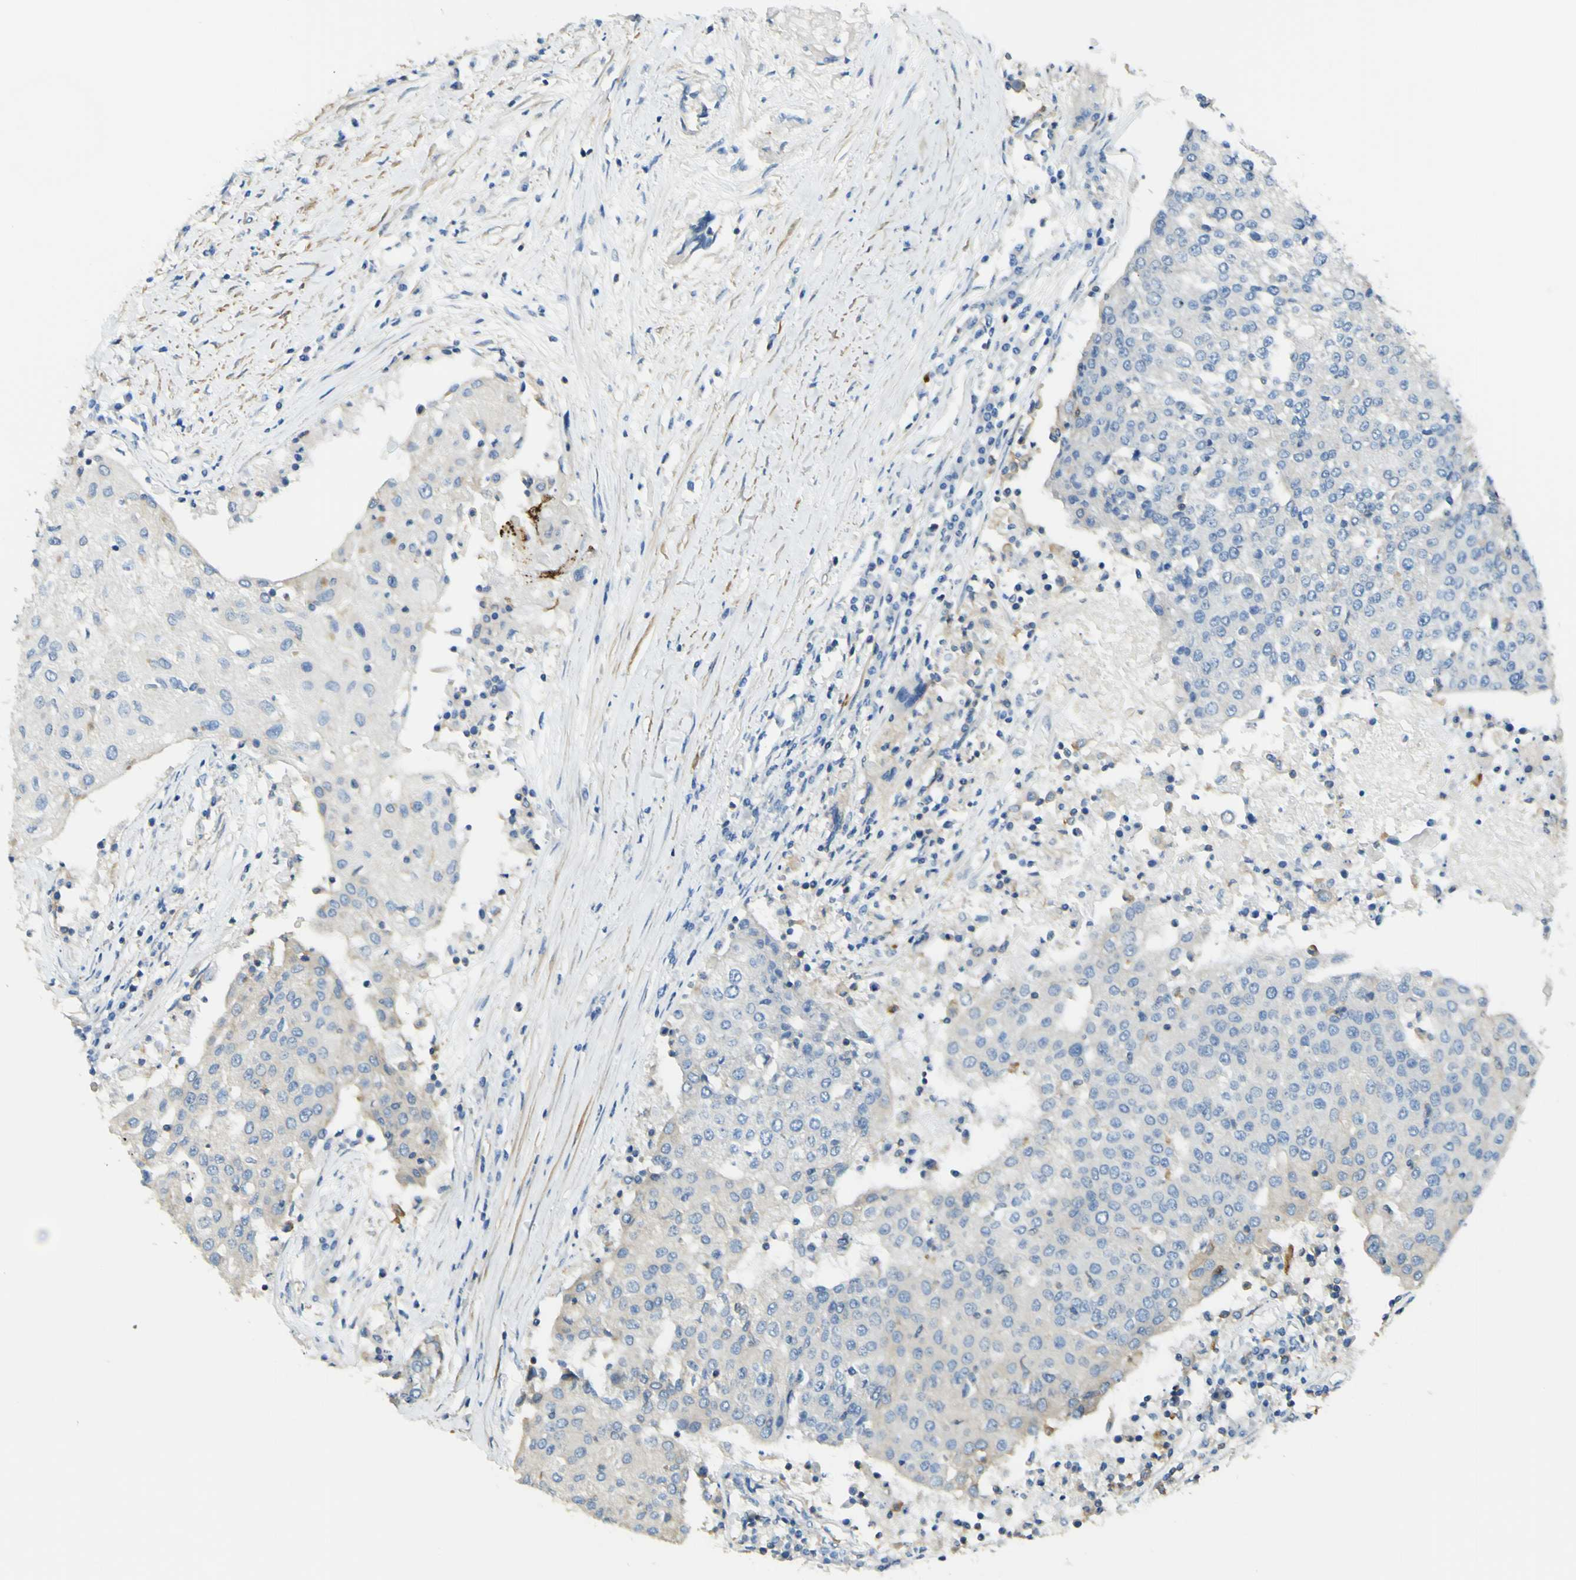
{"staining": {"intensity": "weak", "quantity": "25%-75%", "location": "cytoplasmic/membranous"}, "tissue": "urothelial cancer", "cell_type": "Tumor cells", "image_type": "cancer", "snomed": [{"axis": "morphology", "description": "Urothelial carcinoma, High grade"}, {"axis": "topography", "description": "Urinary bladder"}], "caption": "DAB immunohistochemical staining of urothelial cancer exhibits weak cytoplasmic/membranous protein expression in approximately 25%-75% of tumor cells.", "gene": "OGN", "patient": {"sex": "female", "age": 85}}